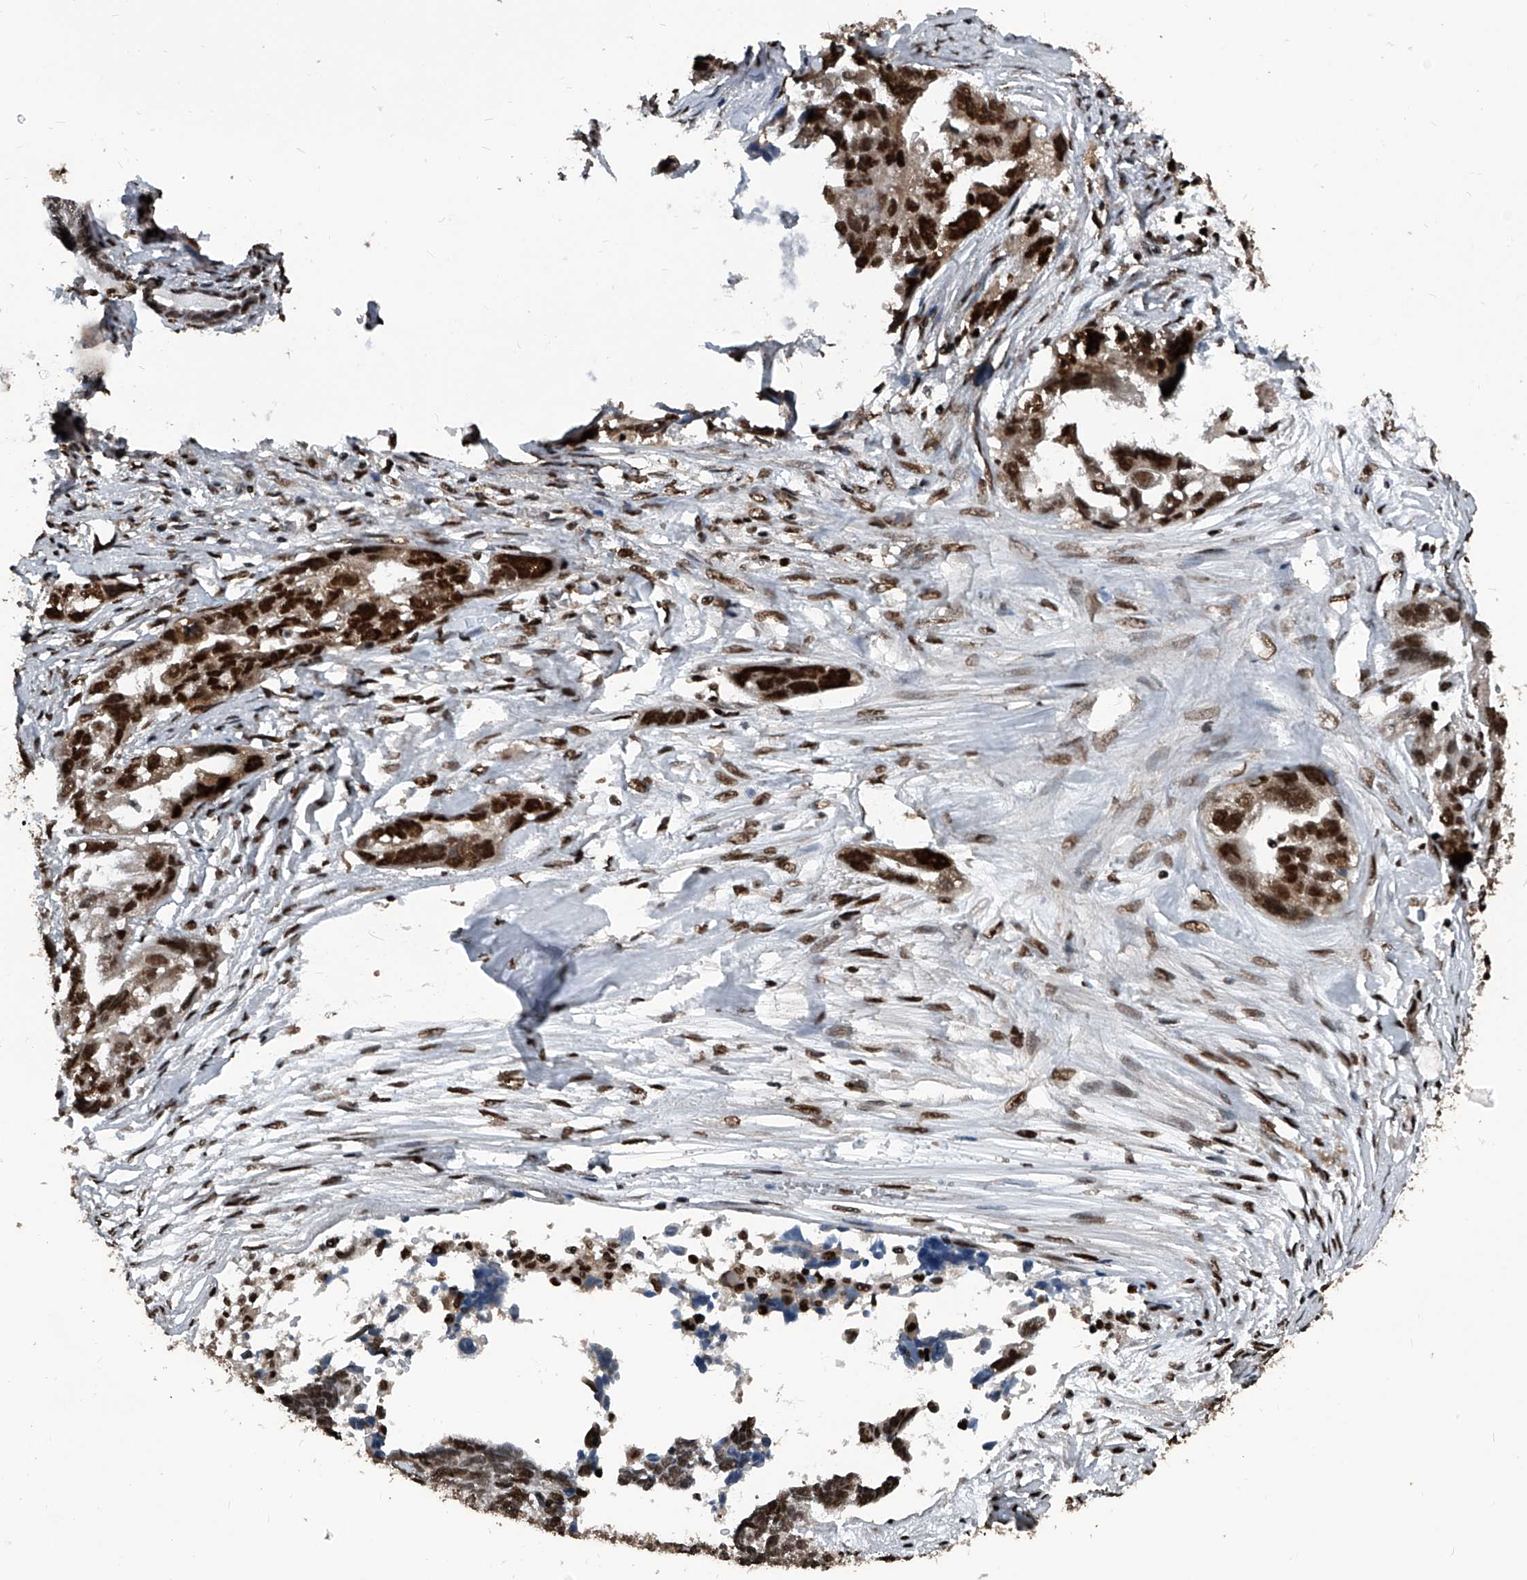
{"staining": {"intensity": "strong", "quantity": ">75%", "location": "nuclear"}, "tissue": "ovarian cancer", "cell_type": "Tumor cells", "image_type": "cancer", "snomed": [{"axis": "morphology", "description": "Cystadenocarcinoma, serous, NOS"}, {"axis": "topography", "description": "Ovary"}], "caption": "This histopathology image shows immunohistochemistry (IHC) staining of human ovarian cancer, with high strong nuclear expression in approximately >75% of tumor cells.", "gene": "FKBP5", "patient": {"sex": "female", "age": 79}}